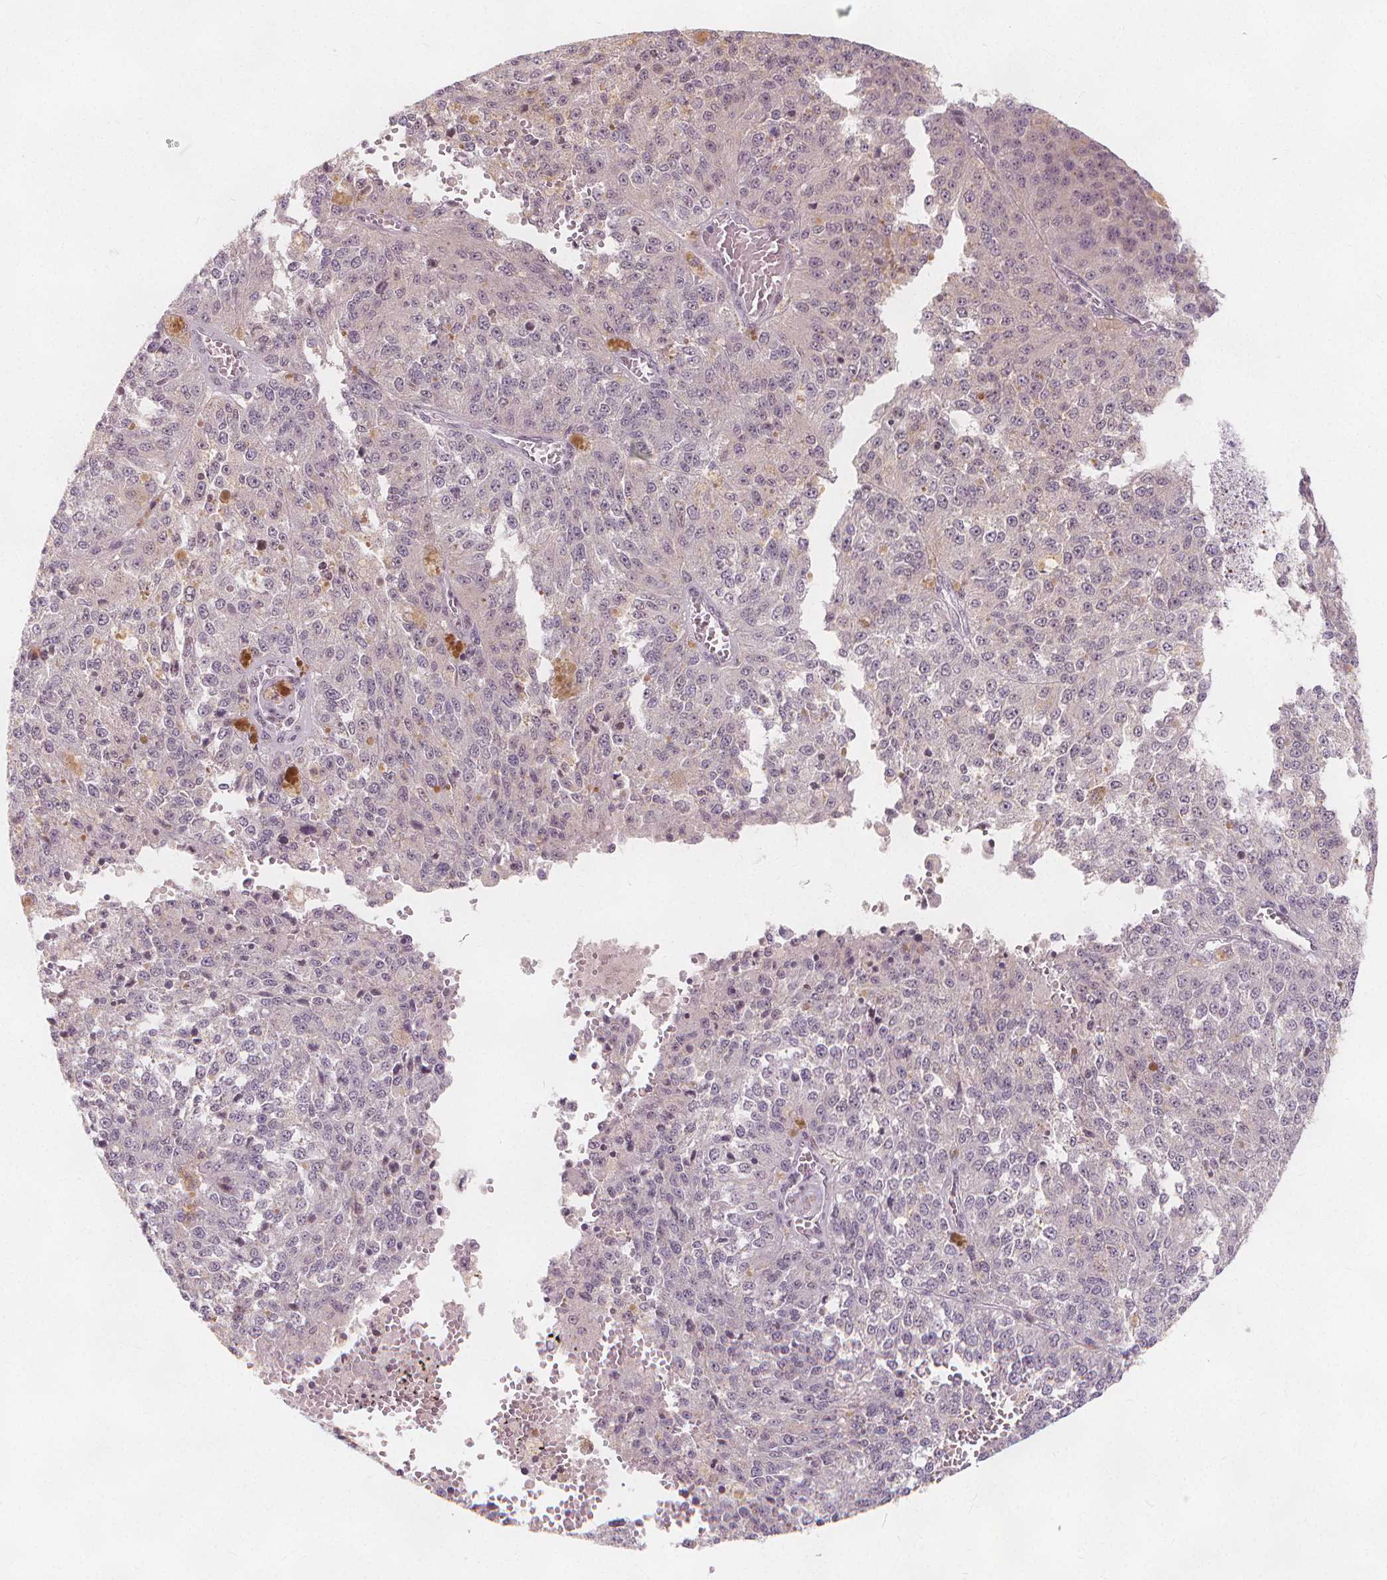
{"staining": {"intensity": "negative", "quantity": "none", "location": "none"}, "tissue": "melanoma", "cell_type": "Tumor cells", "image_type": "cancer", "snomed": [{"axis": "morphology", "description": "Malignant melanoma, Metastatic site"}, {"axis": "topography", "description": "Lymph node"}], "caption": "The histopathology image demonstrates no significant positivity in tumor cells of melanoma.", "gene": "DRC3", "patient": {"sex": "female", "age": 64}}